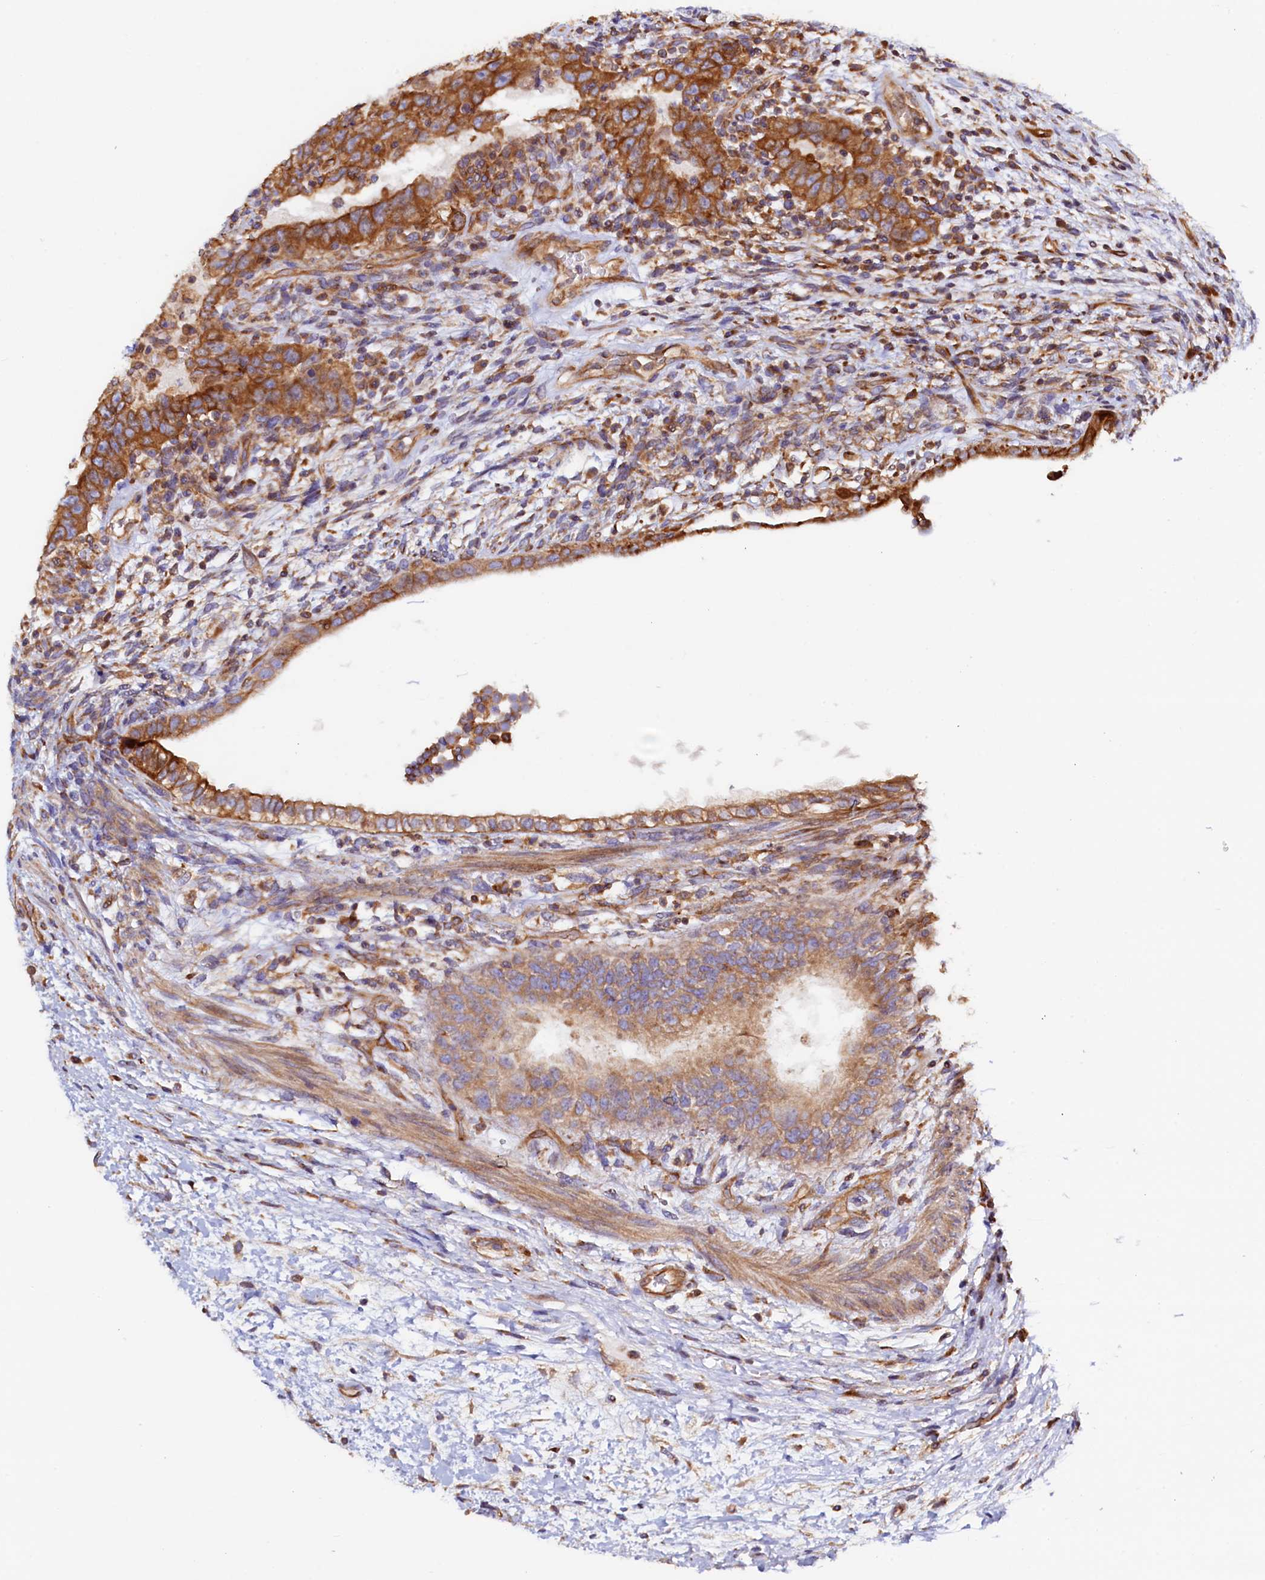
{"staining": {"intensity": "moderate", "quantity": ">75%", "location": "cytoplasmic/membranous"}, "tissue": "testis cancer", "cell_type": "Tumor cells", "image_type": "cancer", "snomed": [{"axis": "morphology", "description": "Carcinoma, Embryonal, NOS"}, {"axis": "topography", "description": "Testis"}], "caption": "Tumor cells show medium levels of moderate cytoplasmic/membranous positivity in approximately >75% of cells in testis cancer.", "gene": "ATXN2L", "patient": {"sex": "male", "age": 26}}